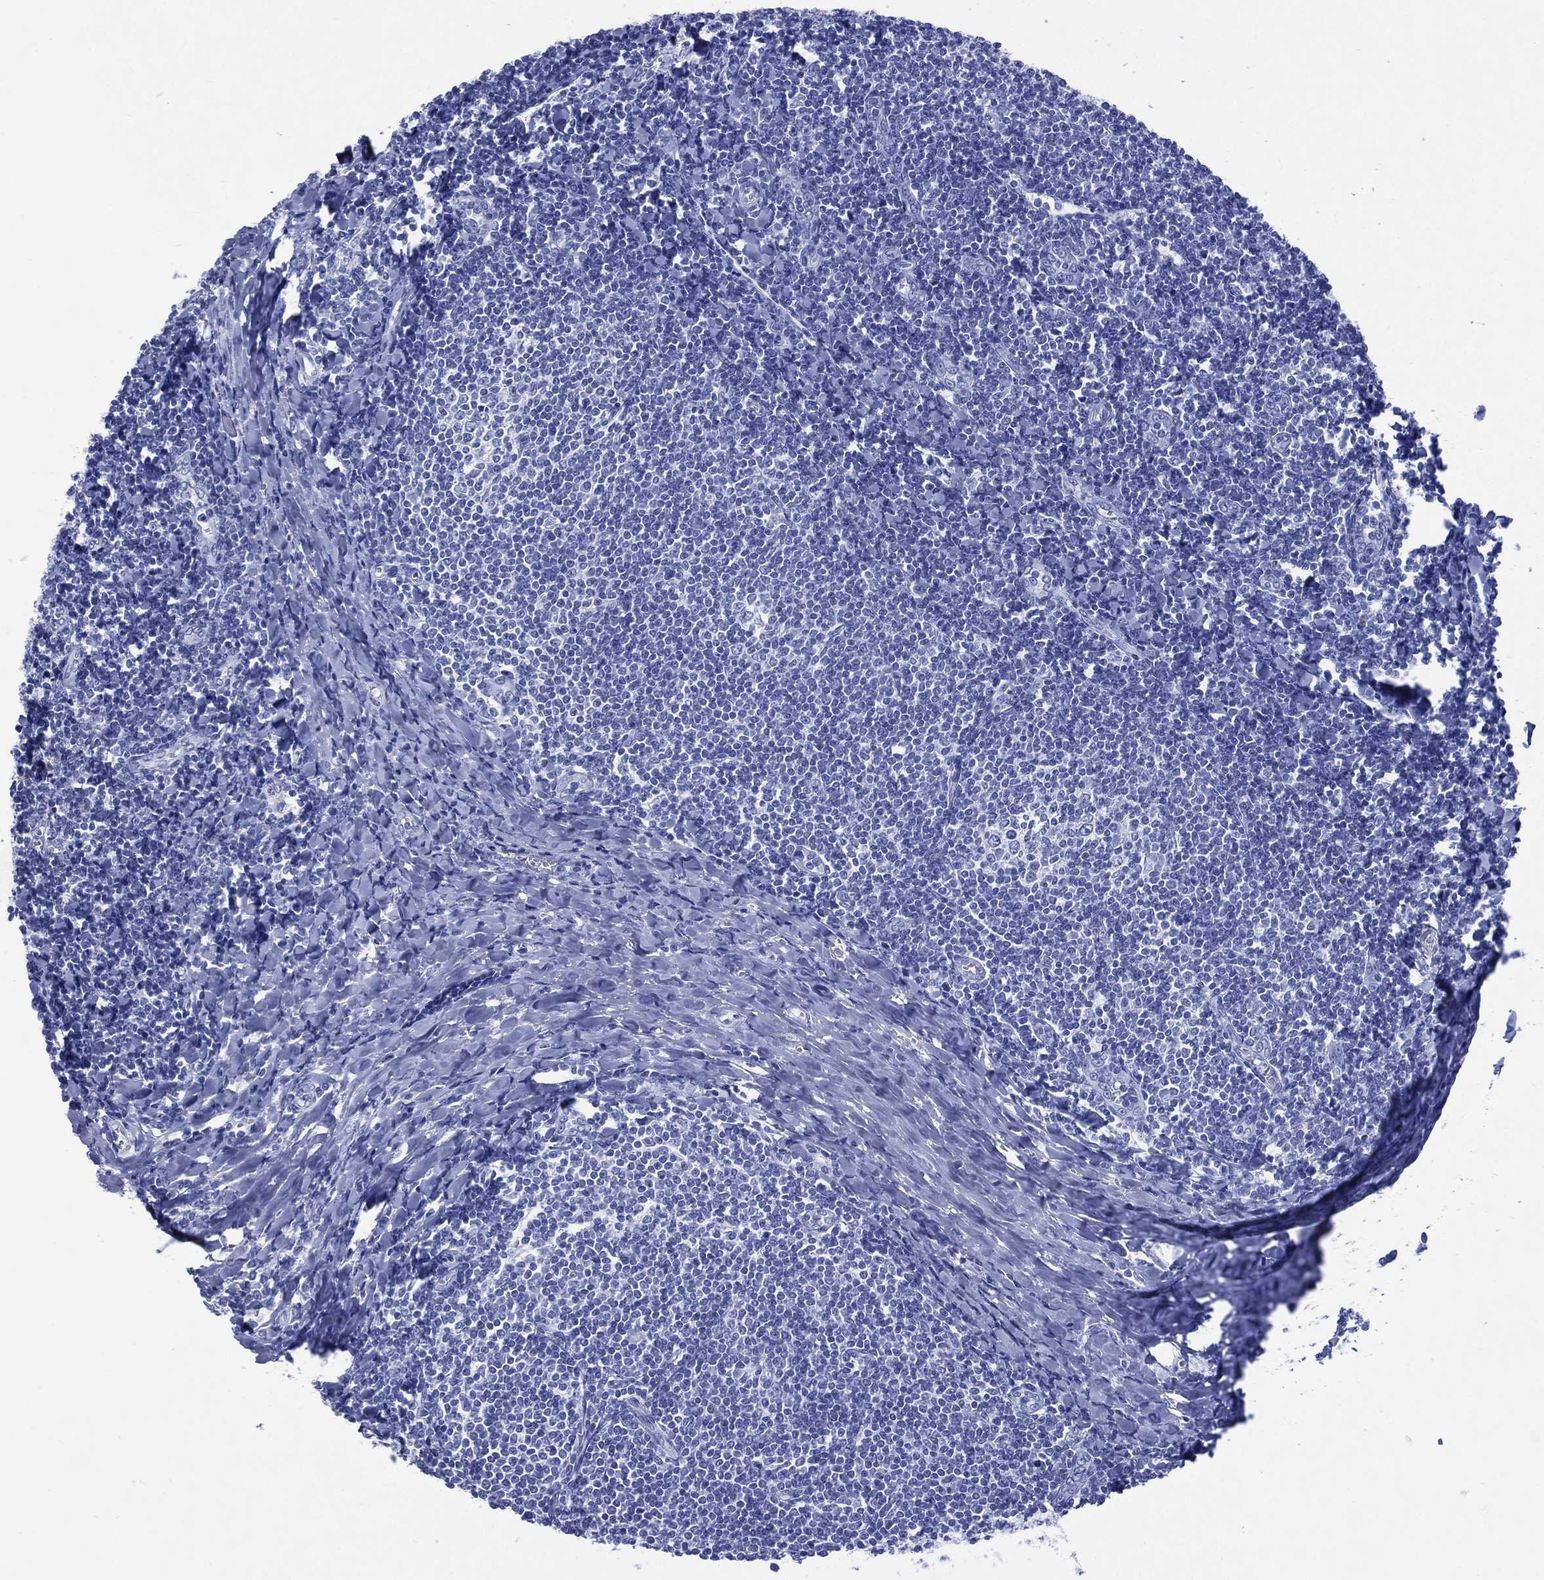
{"staining": {"intensity": "negative", "quantity": "none", "location": "none"}, "tissue": "tonsil", "cell_type": "Germinal center cells", "image_type": "normal", "snomed": [{"axis": "morphology", "description": "Normal tissue, NOS"}, {"axis": "topography", "description": "Tonsil"}], "caption": "IHC image of normal tonsil: tonsil stained with DAB exhibits no significant protein staining in germinal center cells. Brightfield microscopy of IHC stained with DAB (3,3'-diaminobenzidine) (brown) and hematoxylin (blue), captured at high magnification.", "gene": "SHCBP1L", "patient": {"sex": "female", "age": 12}}